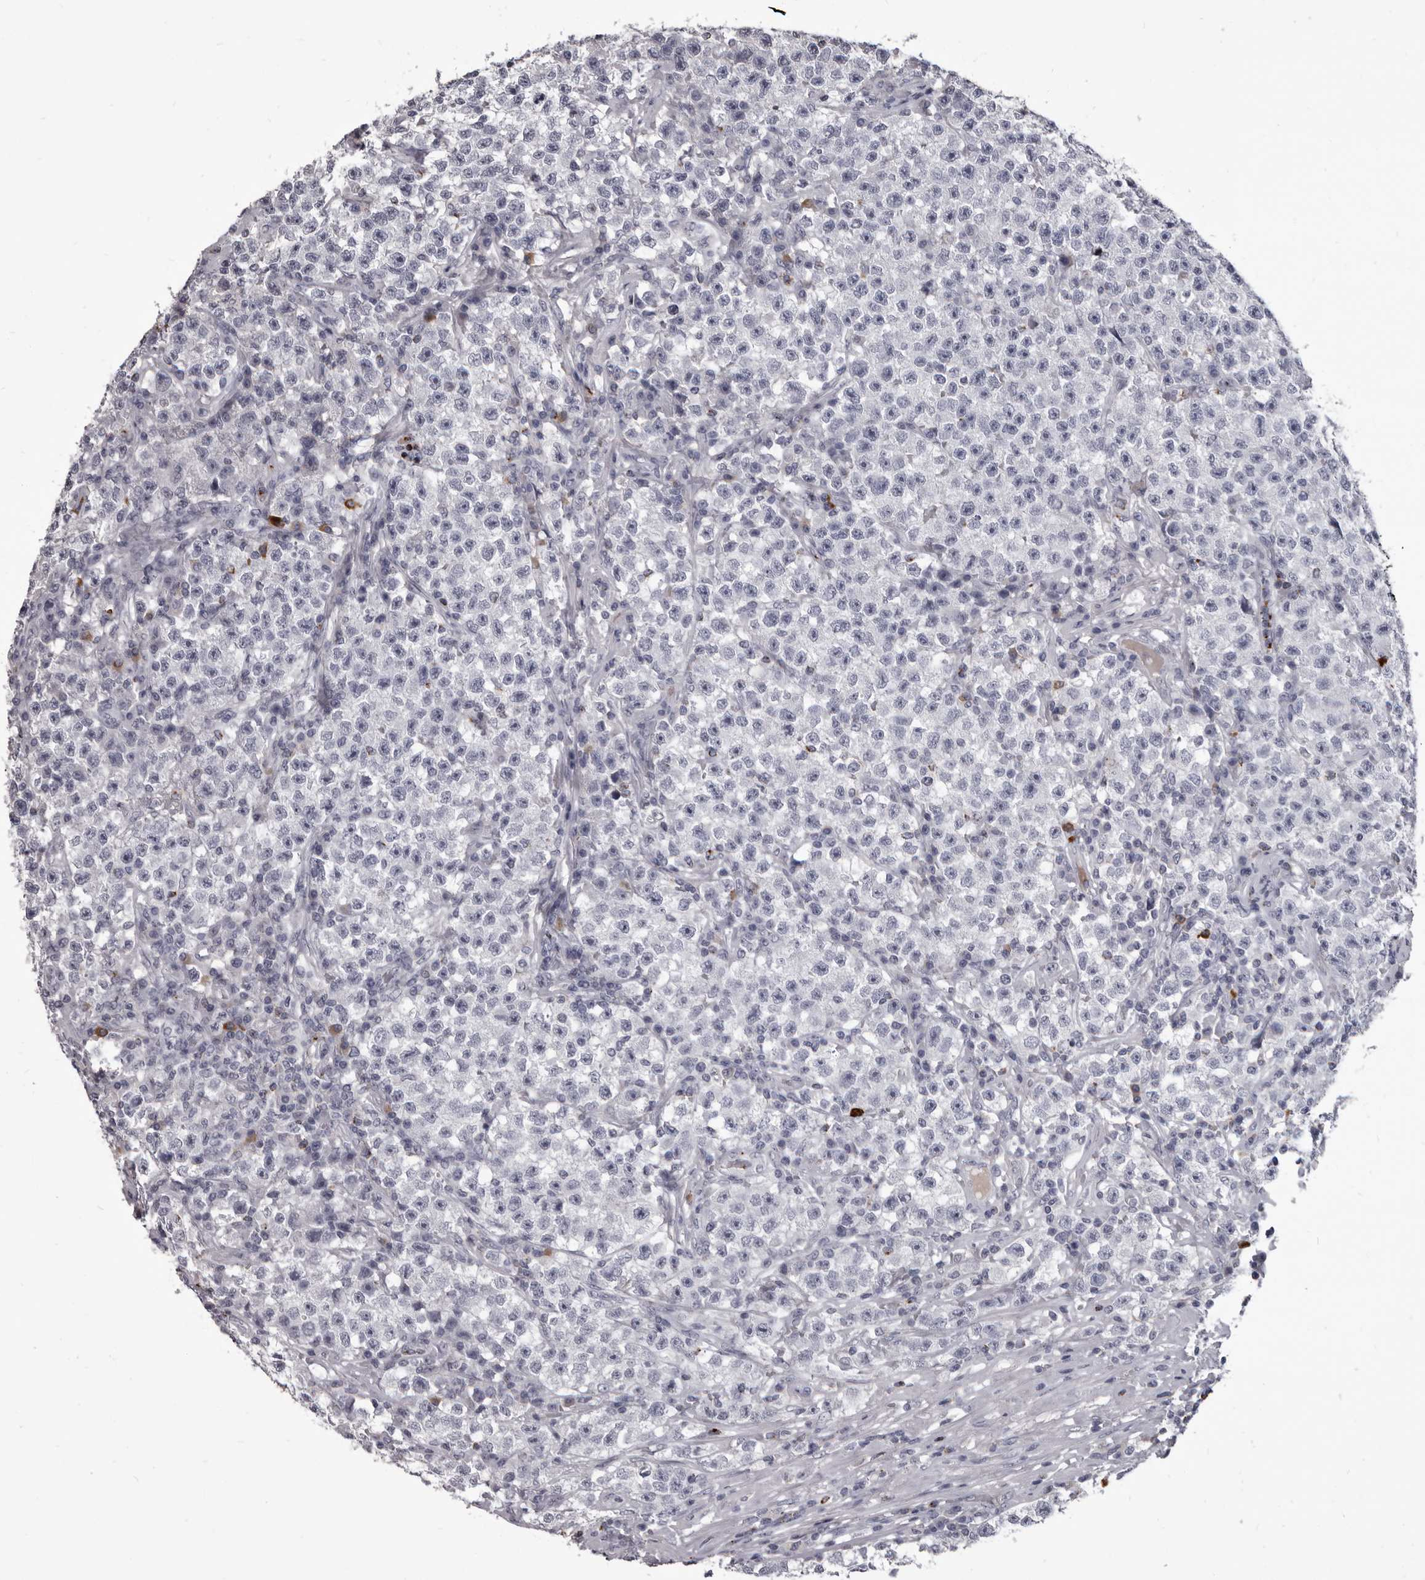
{"staining": {"intensity": "negative", "quantity": "none", "location": "none"}, "tissue": "testis cancer", "cell_type": "Tumor cells", "image_type": "cancer", "snomed": [{"axis": "morphology", "description": "Seminoma, NOS"}, {"axis": "topography", "description": "Testis"}], "caption": "This is a photomicrograph of immunohistochemistry (IHC) staining of testis cancer, which shows no positivity in tumor cells.", "gene": "GZMH", "patient": {"sex": "male", "age": 22}}